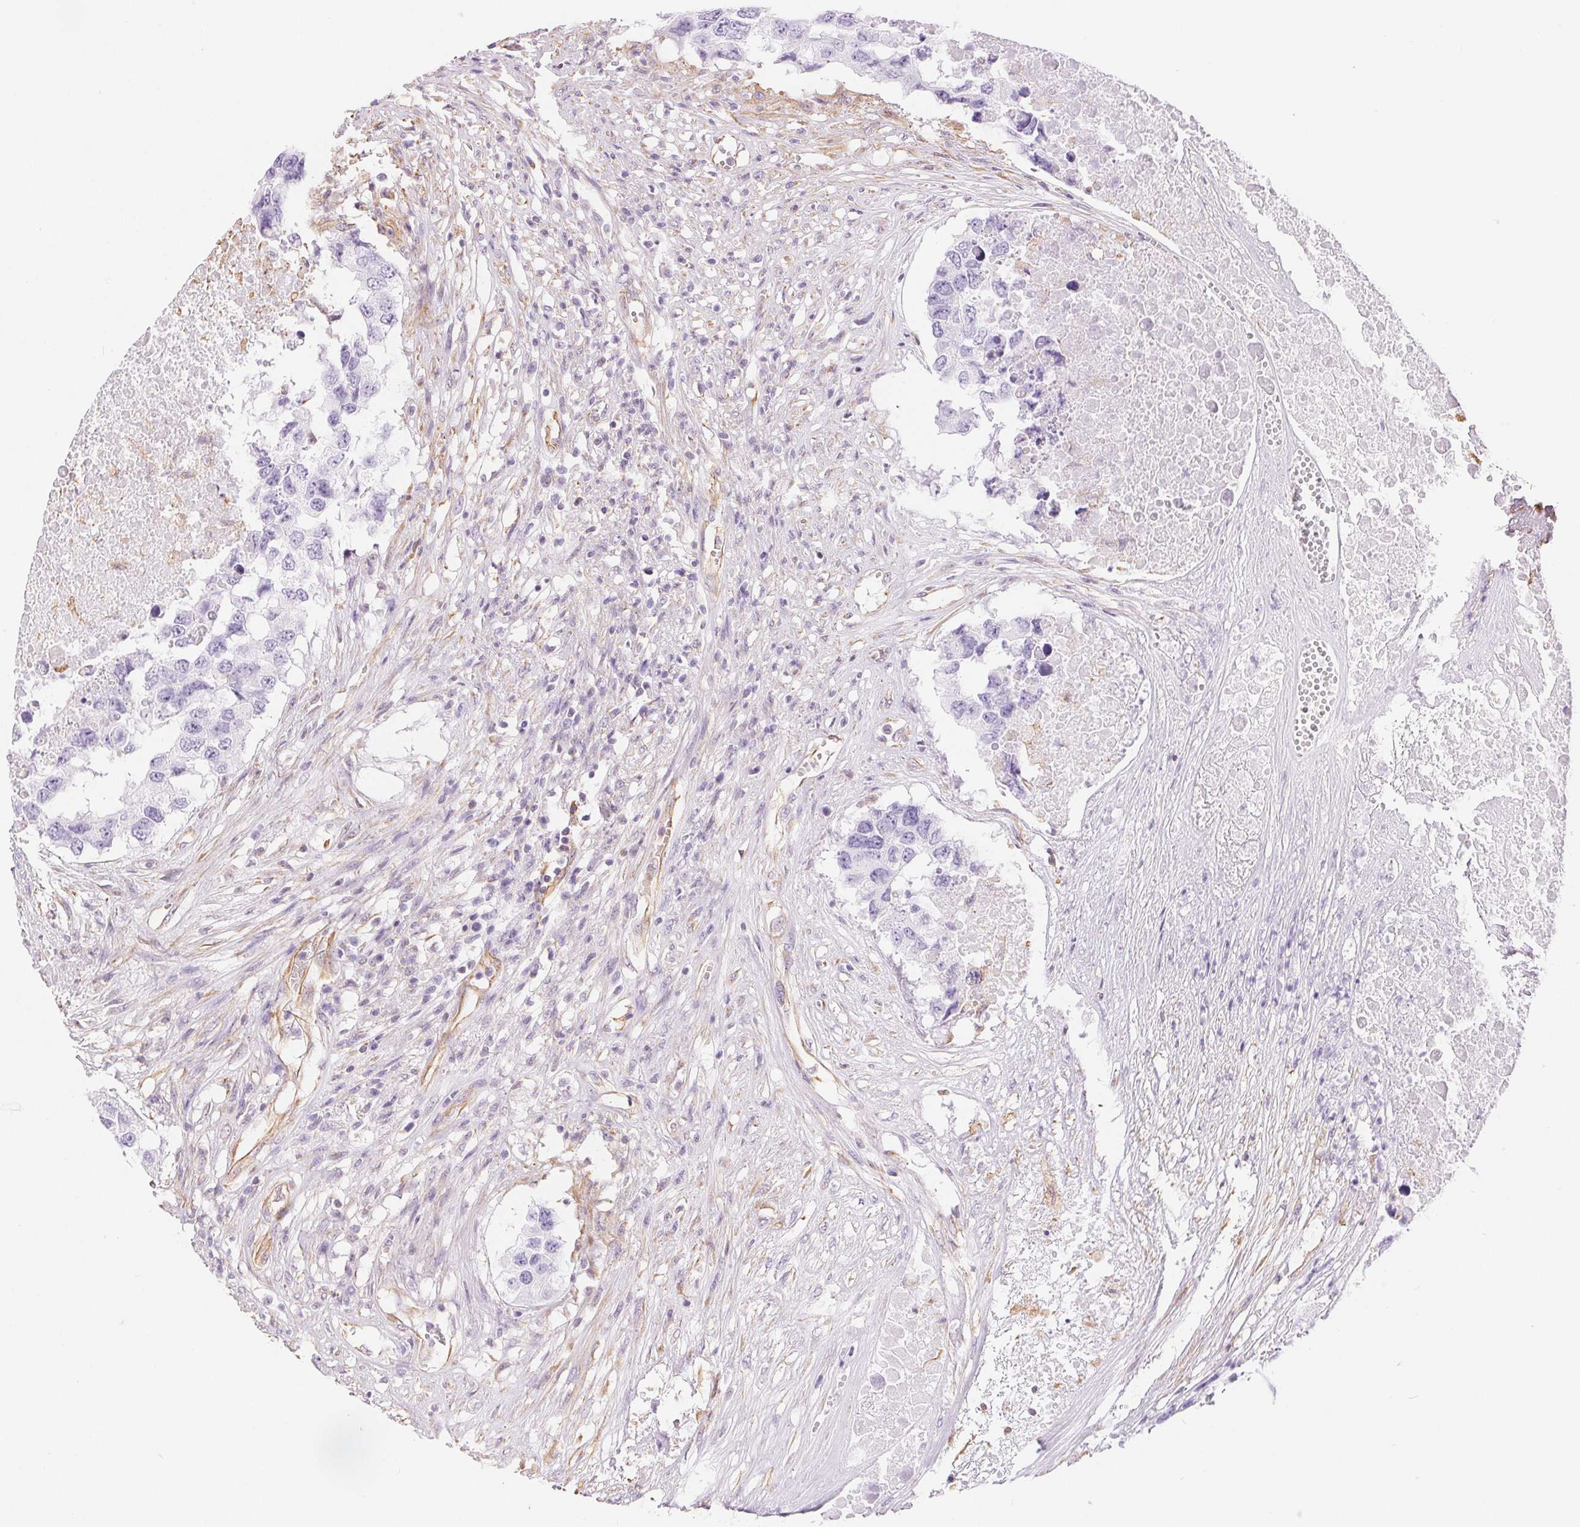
{"staining": {"intensity": "negative", "quantity": "none", "location": "none"}, "tissue": "testis cancer", "cell_type": "Tumor cells", "image_type": "cancer", "snomed": [{"axis": "morphology", "description": "Carcinoma, Embryonal, NOS"}, {"axis": "topography", "description": "Testis"}], "caption": "Embryonal carcinoma (testis) stained for a protein using IHC displays no staining tumor cells.", "gene": "GFAP", "patient": {"sex": "male", "age": 83}}